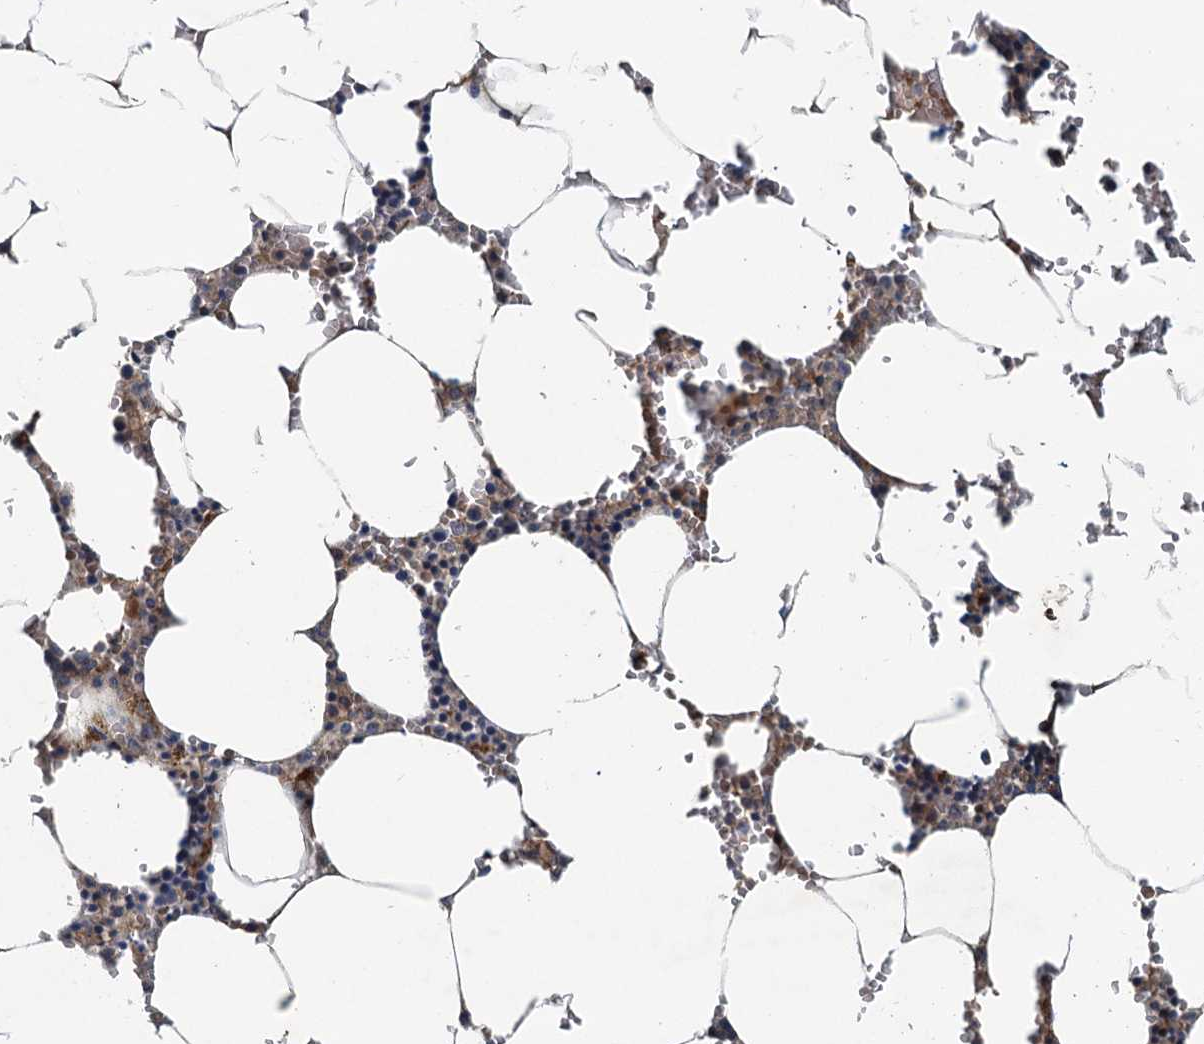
{"staining": {"intensity": "moderate", "quantity": "<25%", "location": "cytoplasmic/membranous"}, "tissue": "bone marrow", "cell_type": "Hematopoietic cells", "image_type": "normal", "snomed": [{"axis": "morphology", "description": "Normal tissue, NOS"}, {"axis": "topography", "description": "Bone marrow"}], "caption": "Brown immunohistochemical staining in normal human bone marrow demonstrates moderate cytoplasmic/membranous positivity in approximately <25% of hematopoietic cells.", "gene": "CEP68", "patient": {"sex": "male", "age": 70}}